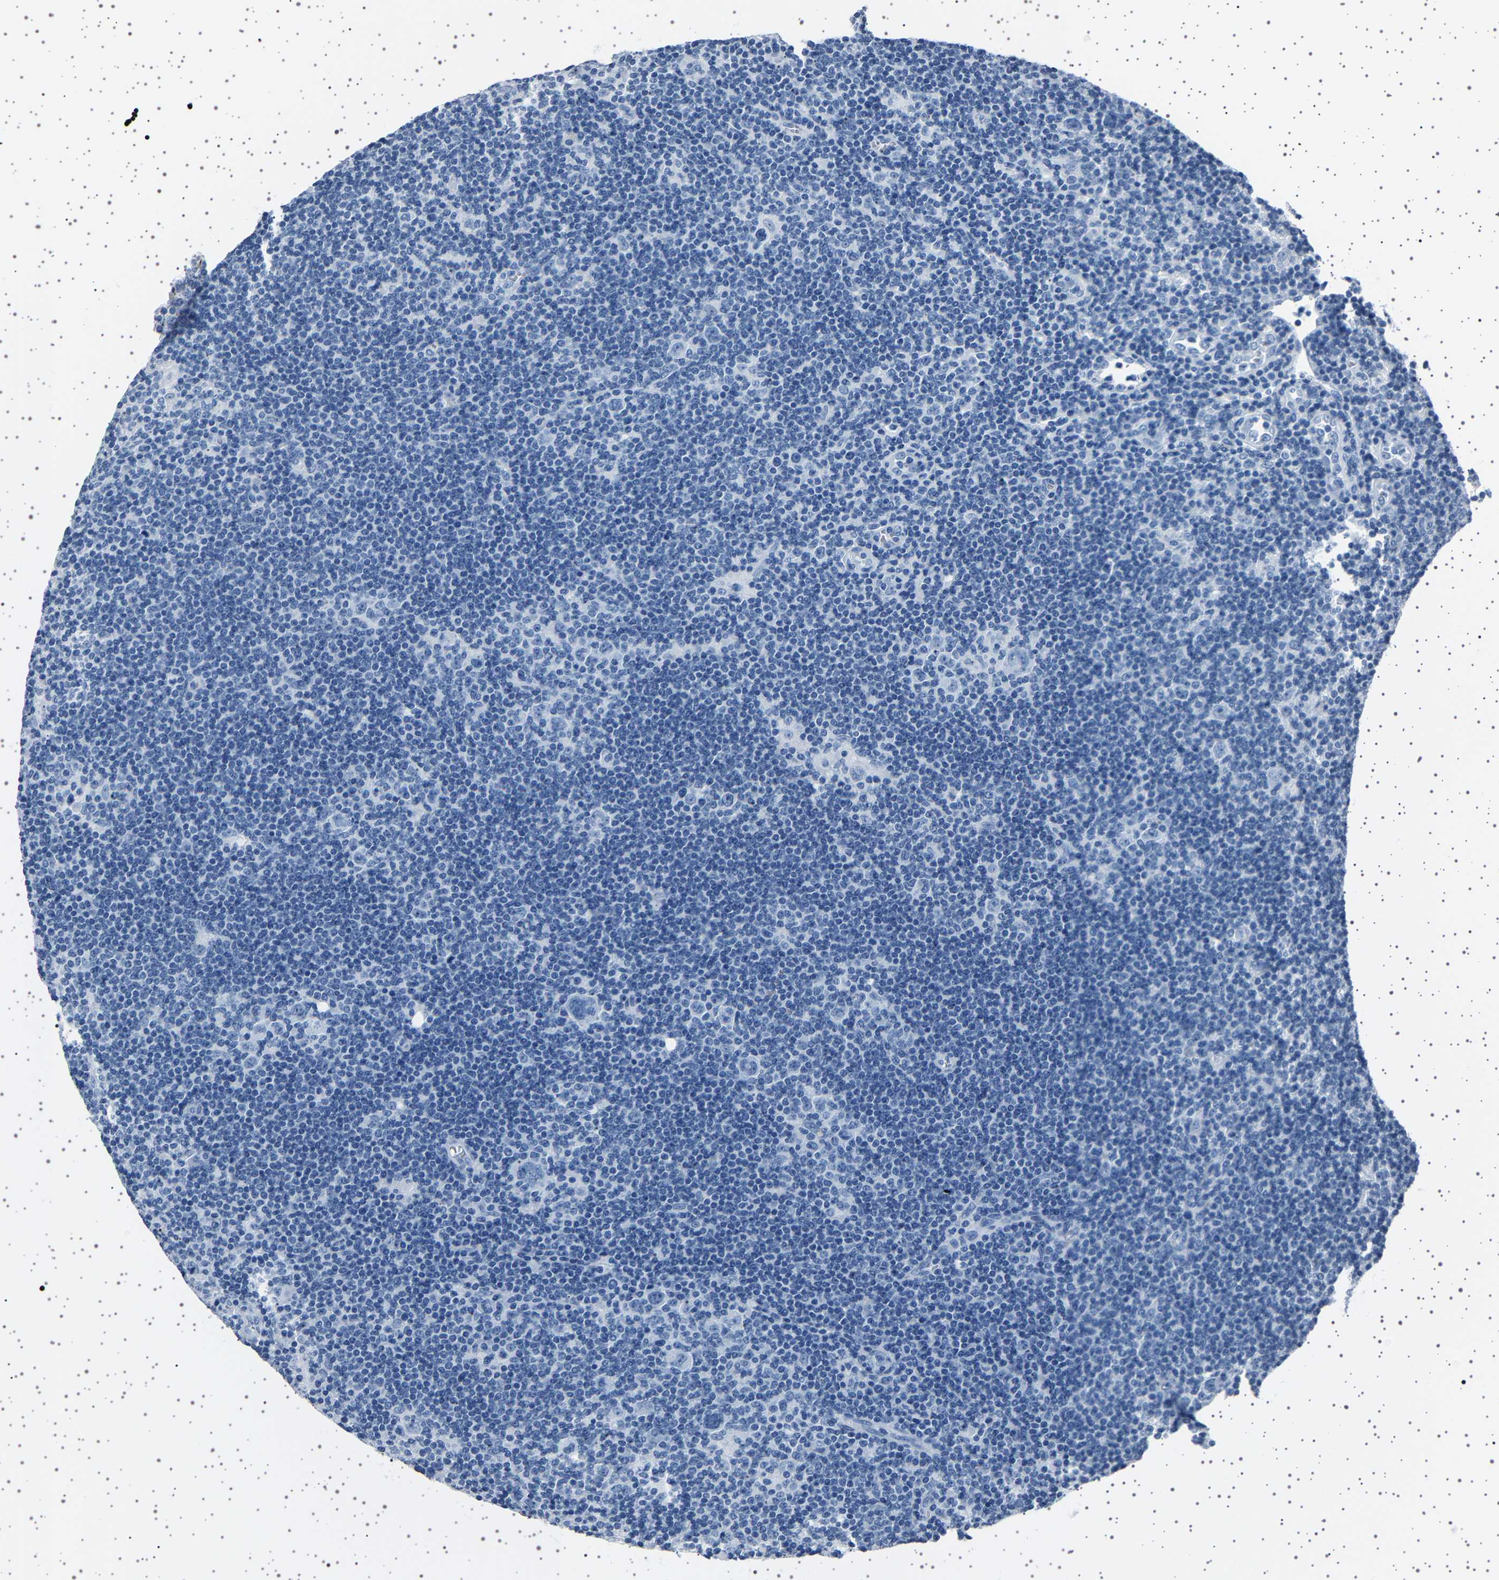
{"staining": {"intensity": "negative", "quantity": "none", "location": "none"}, "tissue": "lymphoma", "cell_type": "Tumor cells", "image_type": "cancer", "snomed": [{"axis": "morphology", "description": "Hodgkin's disease, NOS"}, {"axis": "topography", "description": "Lymph node"}], "caption": "This is an immunohistochemistry photomicrograph of human Hodgkin's disease. There is no expression in tumor cells.", "gene": "TFF3", "patient": {"sex": "female", "age": 57}}